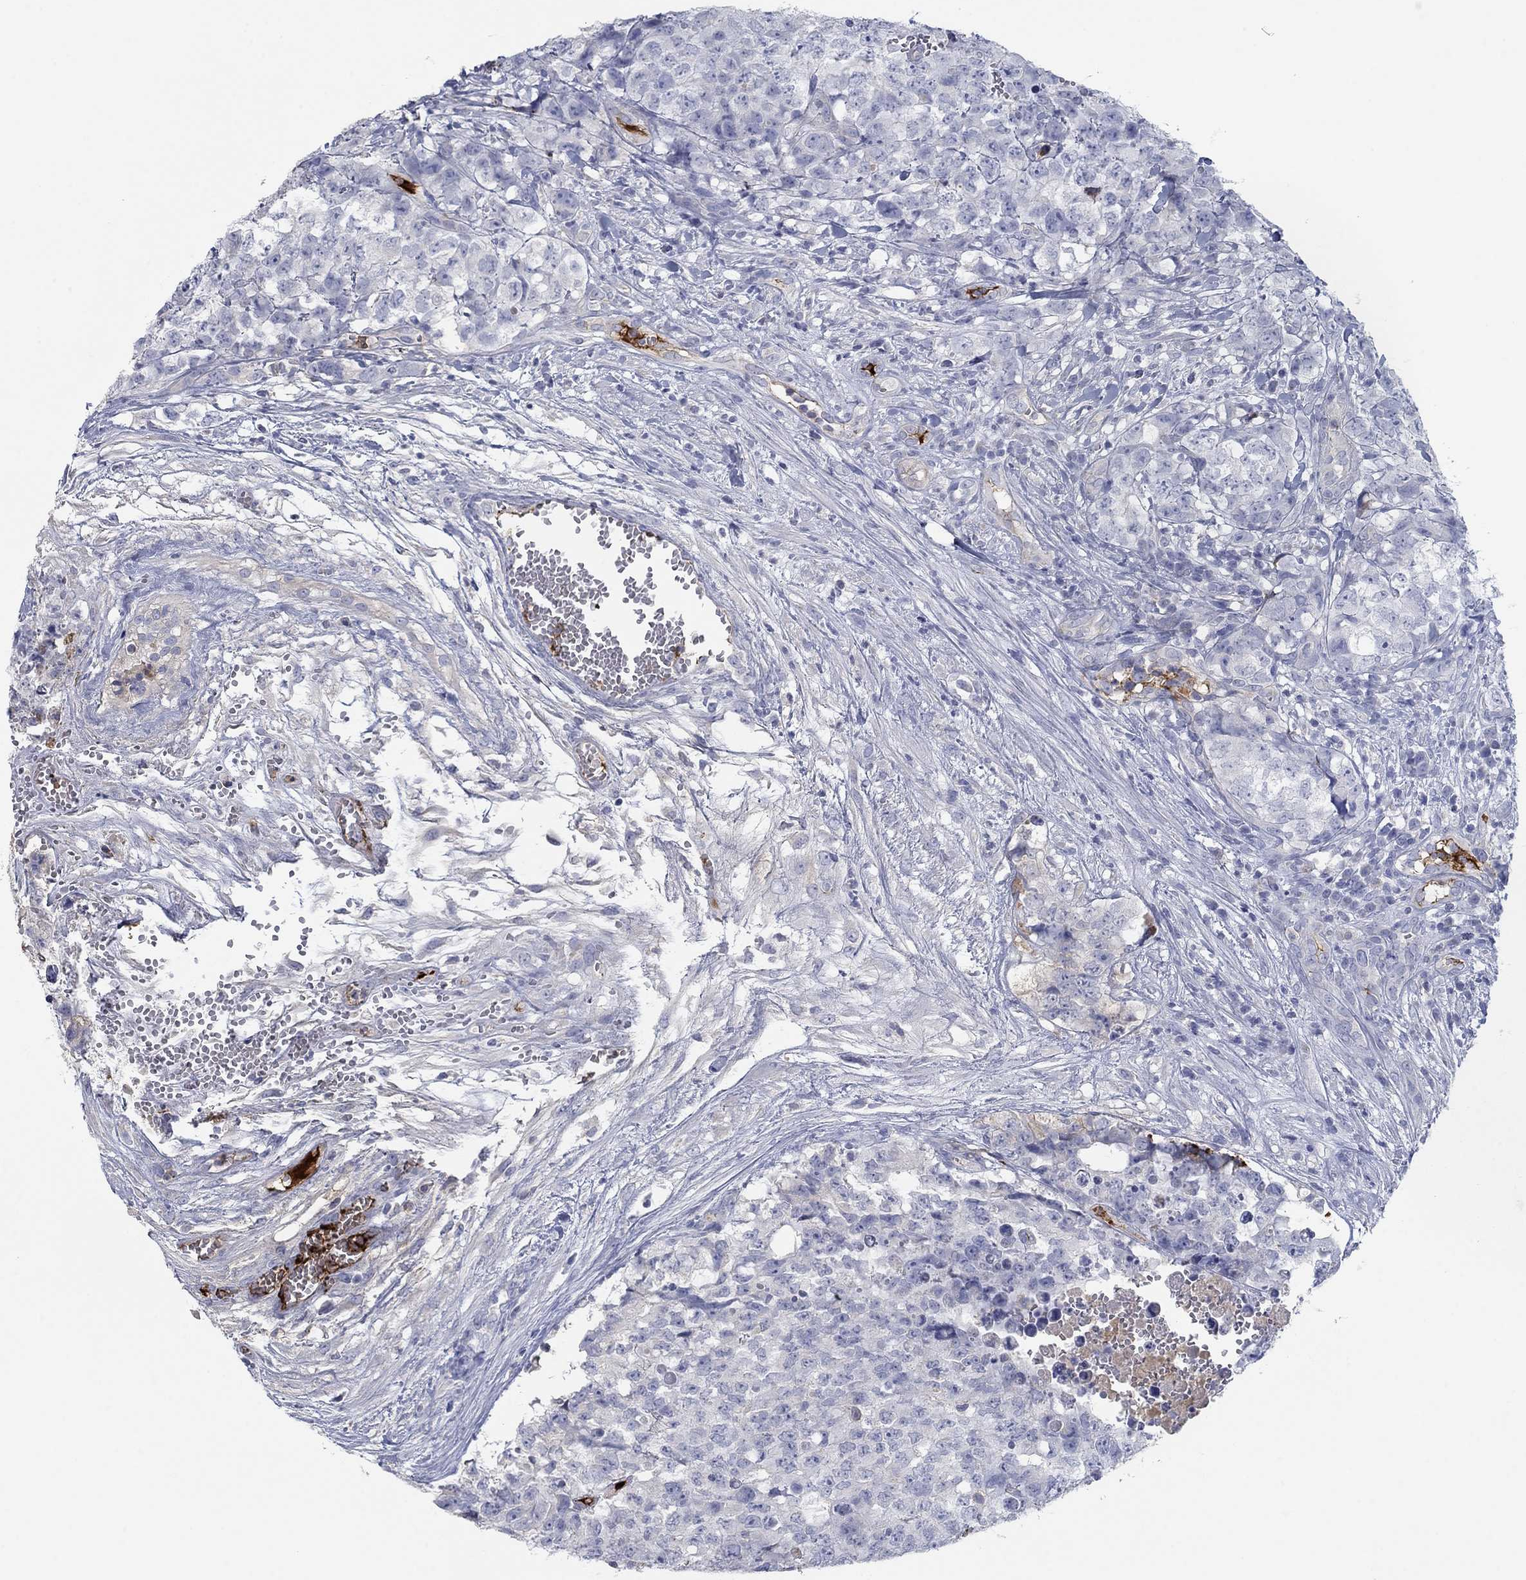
{"staining": {"intensity": "negative", "quantity": "none", "location": "none"}, "tissue": "testis cancer", "cell_type": "Tumor cells", "image_type": "cancer", "snomed": [{"axis": "morphology", "description": "Carcinoma, Embryonal, NOS"}, {"axis": "topography", "description": "Testis"}], "caption": "Immunohistochemistry image of neoplastic tissue: human testis cancer (embryonal carcinoma) stained with DAB displays no significant protein staining in tumor cells.", "gene": "APOC3", "patient": {"sex": "male", "age": 23}}